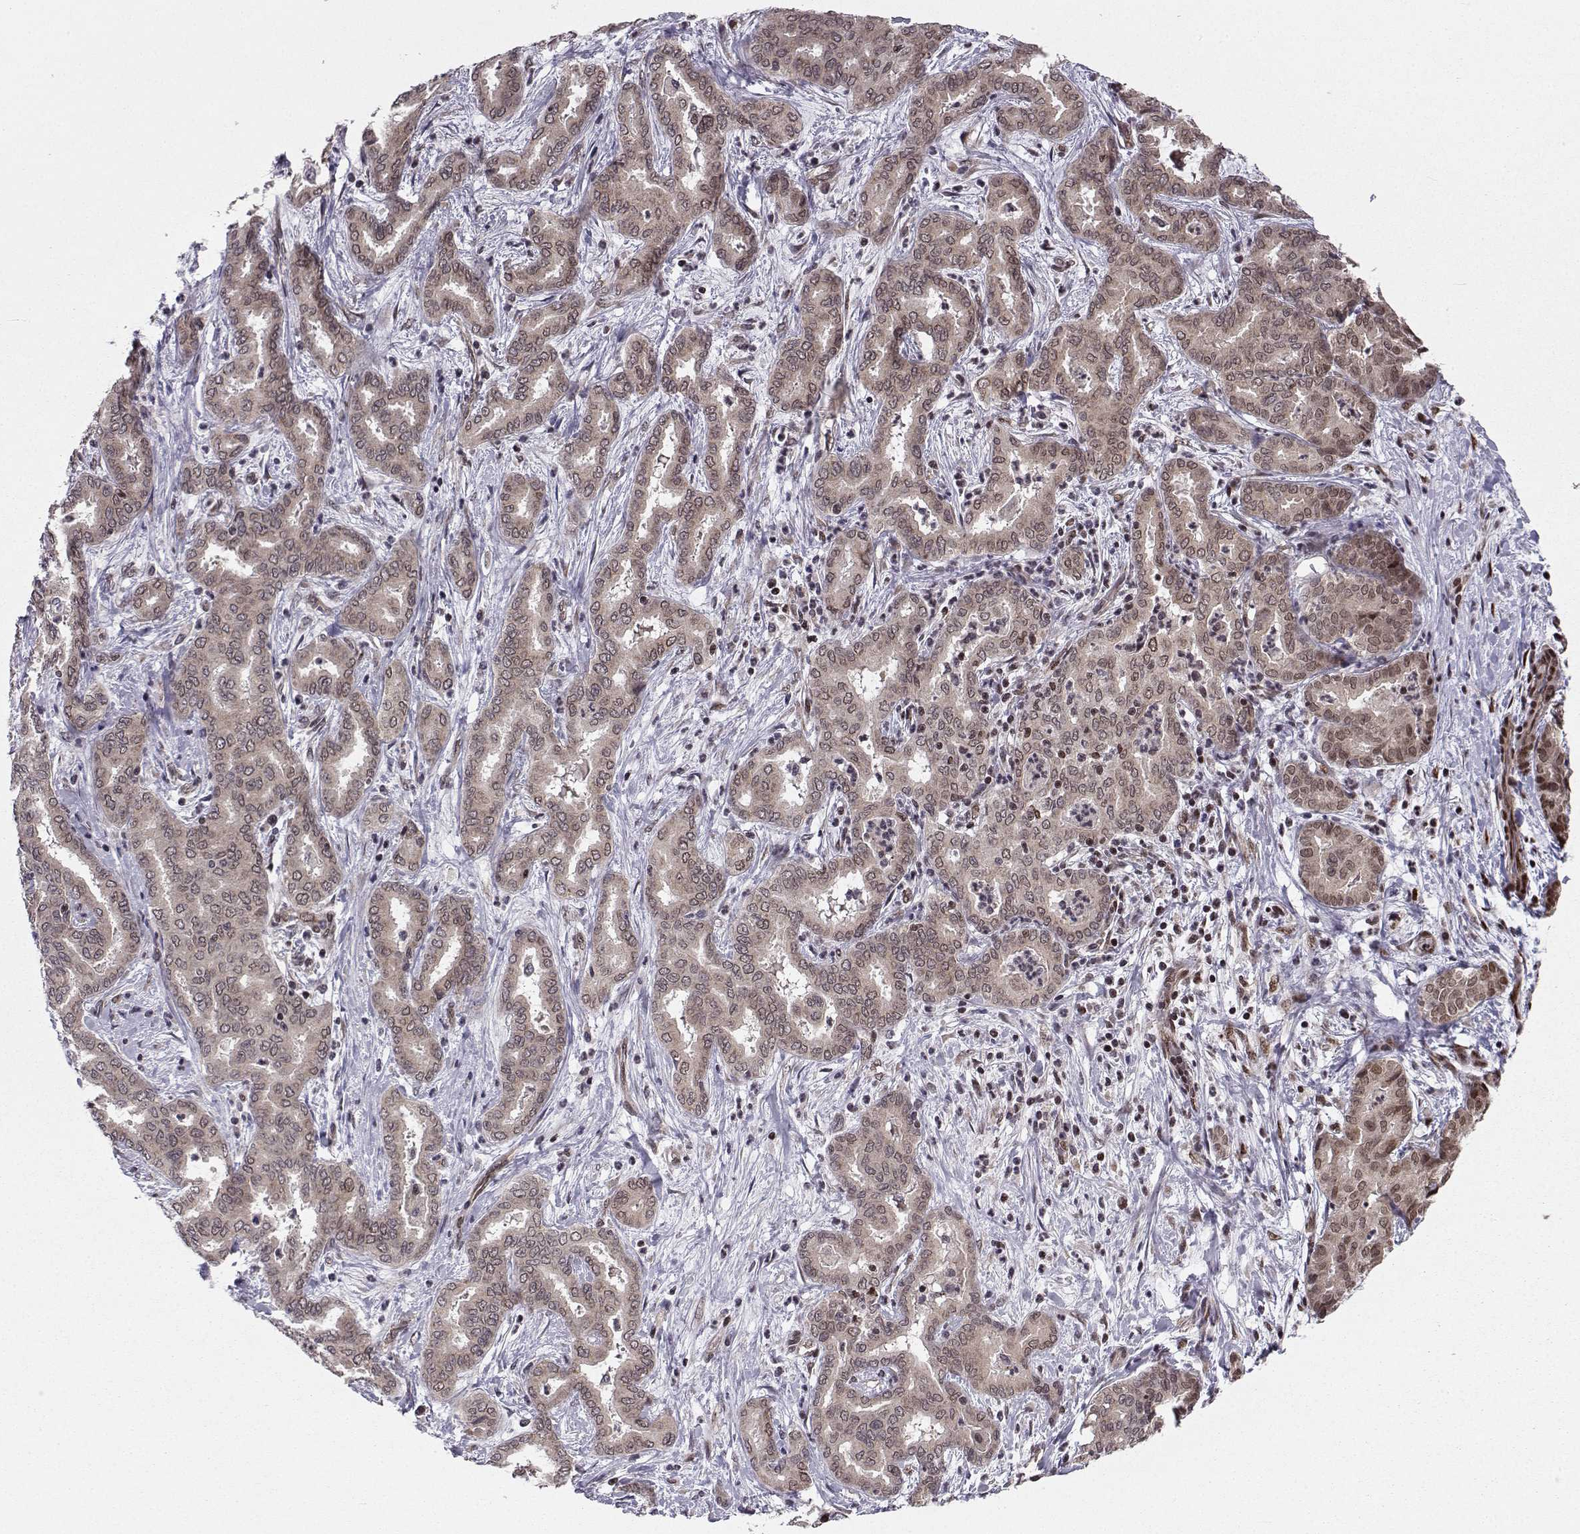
{"staining": {"intensity": "moderate", "quantity": ">75%", "location": "cytoplasmic/membranous"}, "tissue": "liver cancer", "cell_type": "Tumor cells", "image_type": "cancer", "snomed": [{"axis": "morphology", "description": "Cholangiocarcinoma"}, {"axis": "topography", "description": "Liver"}], "caption": "Immunohistochemistry (IHC) (DAB) staining of liver cholangiocarcinoma exhibits moderate cytoplasmic/membranous protein staining in about >75% of tumor cells.", "gene": "PKN2", "patient": {"sex": "female", "age": 64}}